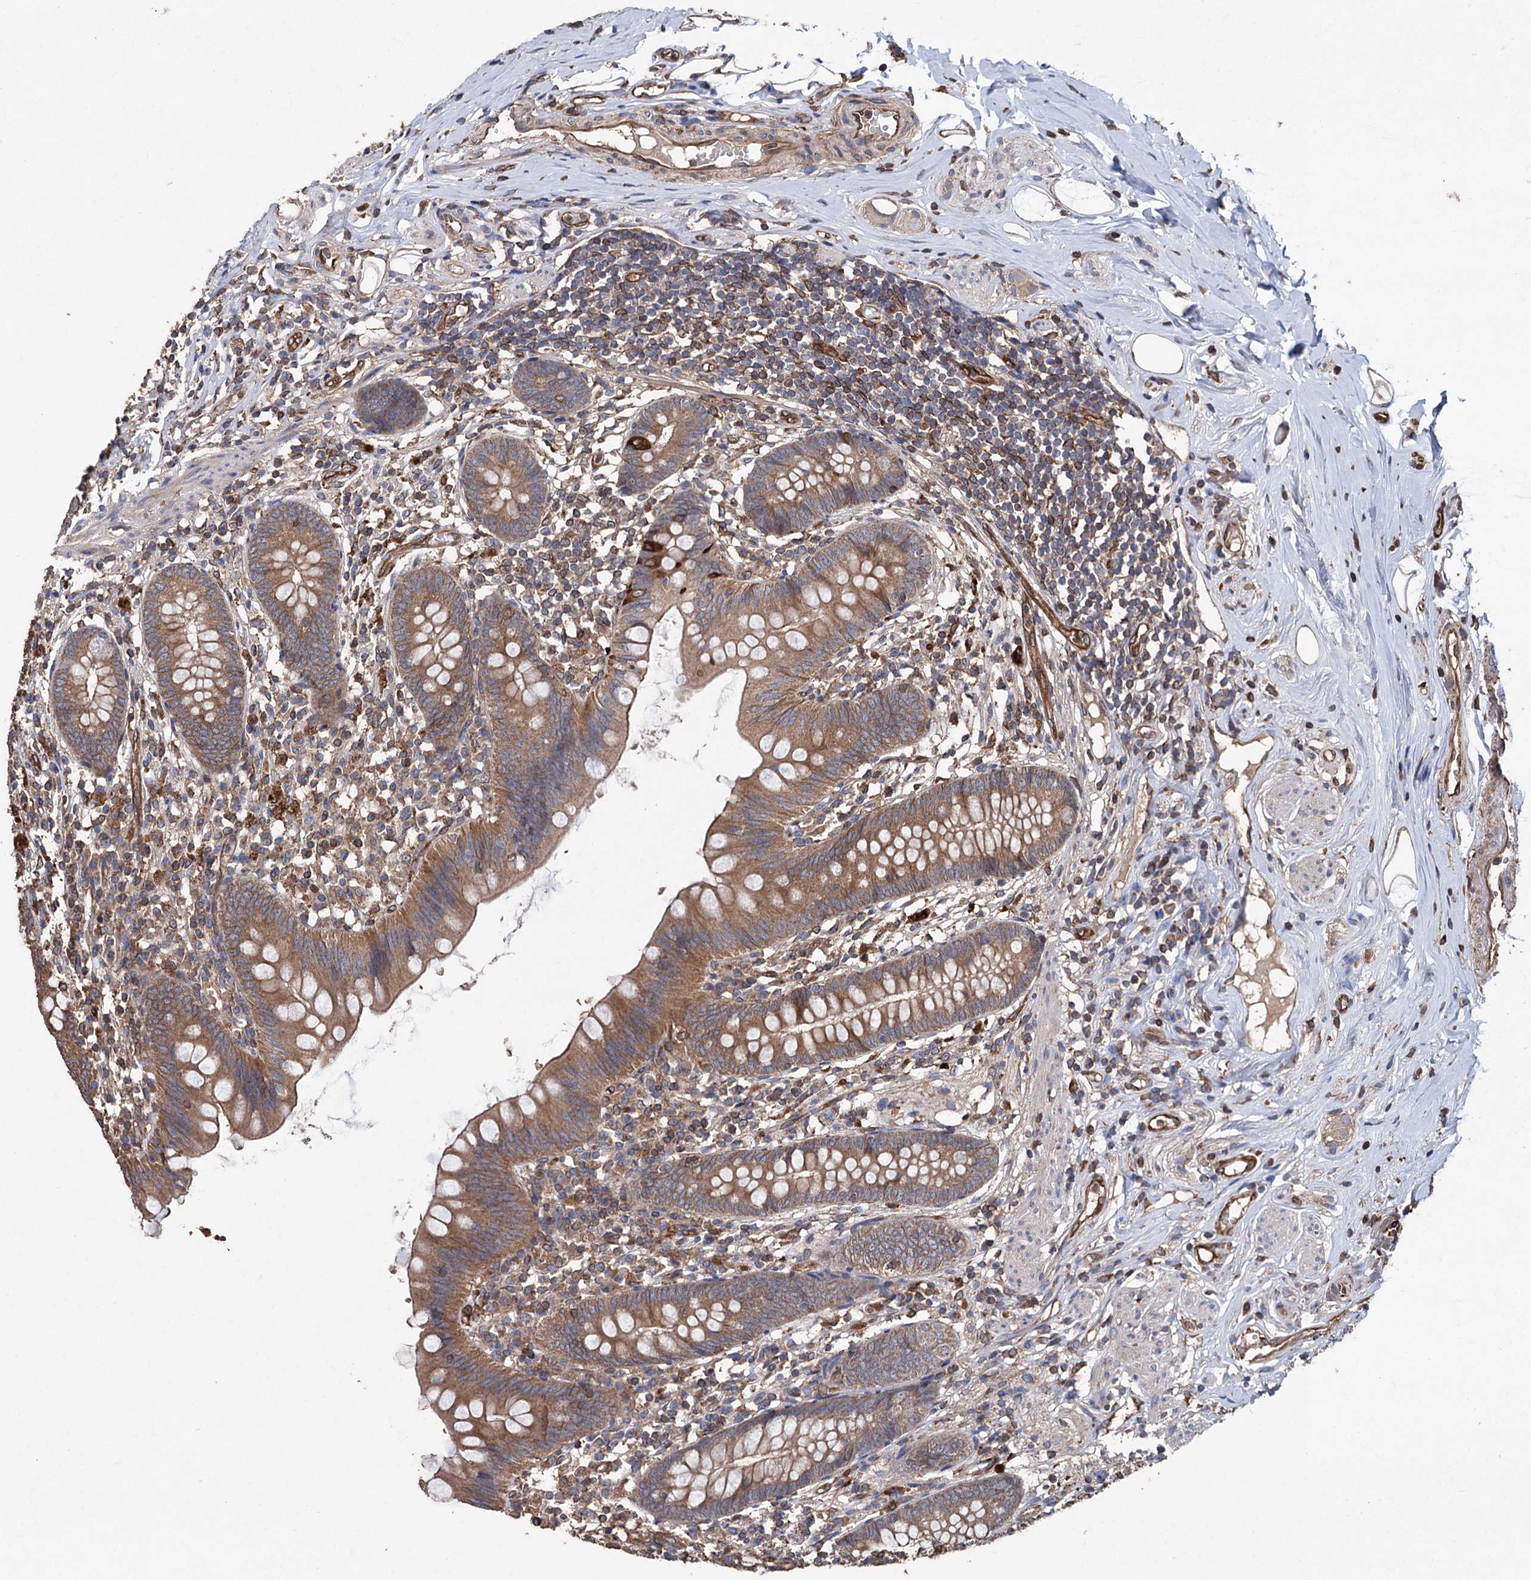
{"staining": {"intensity": "strong", "quantity": "25%-75%", "location": "cytoplasmic/membranous"}, "tissue": "appendix", "cell_type": "Glandular cells", "image_type": "normal", "snomed": [{"axis": "morphology", "description": "Normal tissue, NOS"}, {"axis": "topography", "description": "Appendix"}], "caption": "Immunohistochemical staining of benign human appendix displays strong cytoplasmic/membranous protein positivity in approximately 25%-75% of glandular cells. The staining was performed using DAB (3,3'-diaminobenzidine), with brown indicating positive protein expression. Nuclei are stained blue with hematoxylin.", "gene": "STING1", "patient": {"sex": "female", "age": 62}}